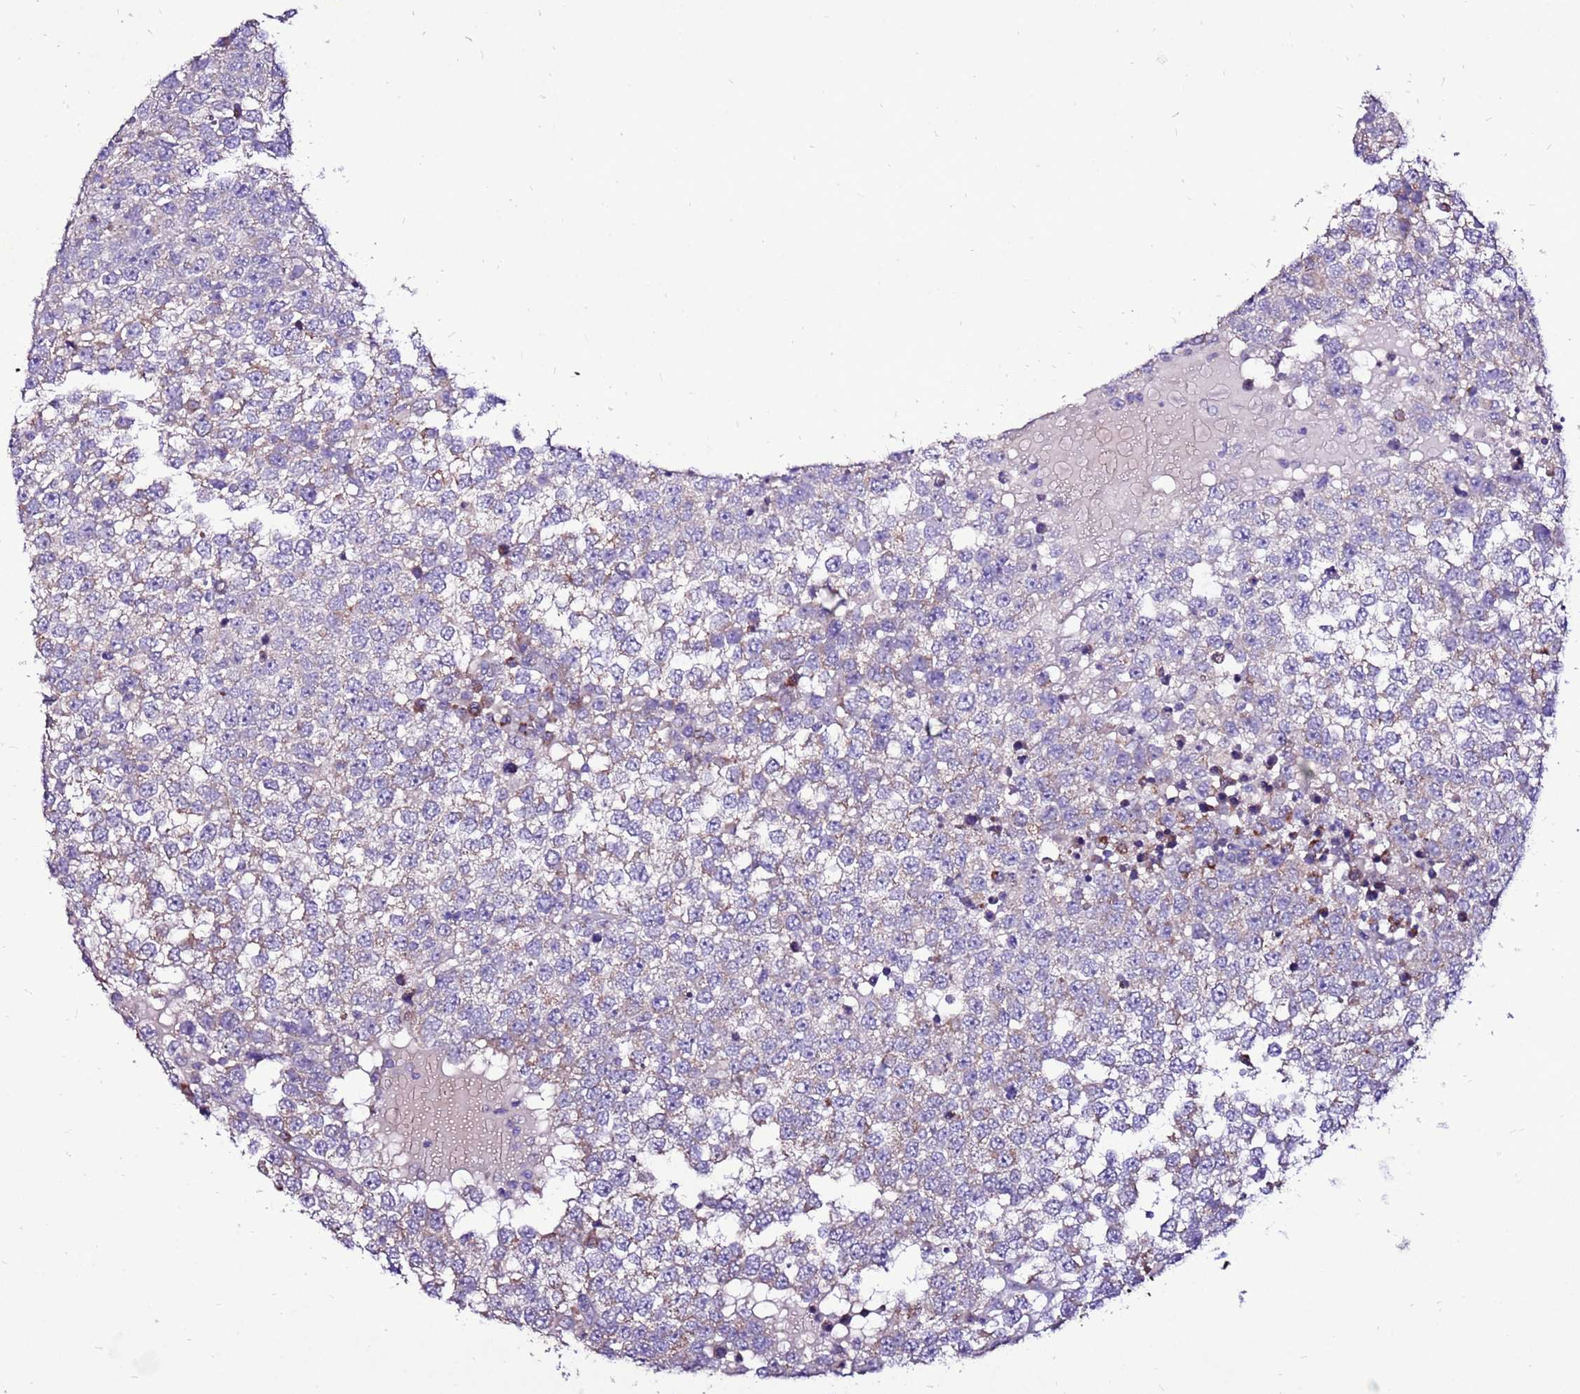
{"staining": {"intensity": "weak", "quantity": "<25%", "location": "cytoplasmic/membranous"}, "tissue": "testis cancer", "cell_type": "Tumor cells", "image_type": "cancer", "snomed": [{"axis": "morphology", "description": "Seminoma, NOS"}, {"axis": "topography", "description": "Testis"}], "caption": "The photomicrograph reveals no significant expression in tumor cells of testis cancer.", "gene": "TMEM106C", "patient": {"sex": "male", "age": 65}}